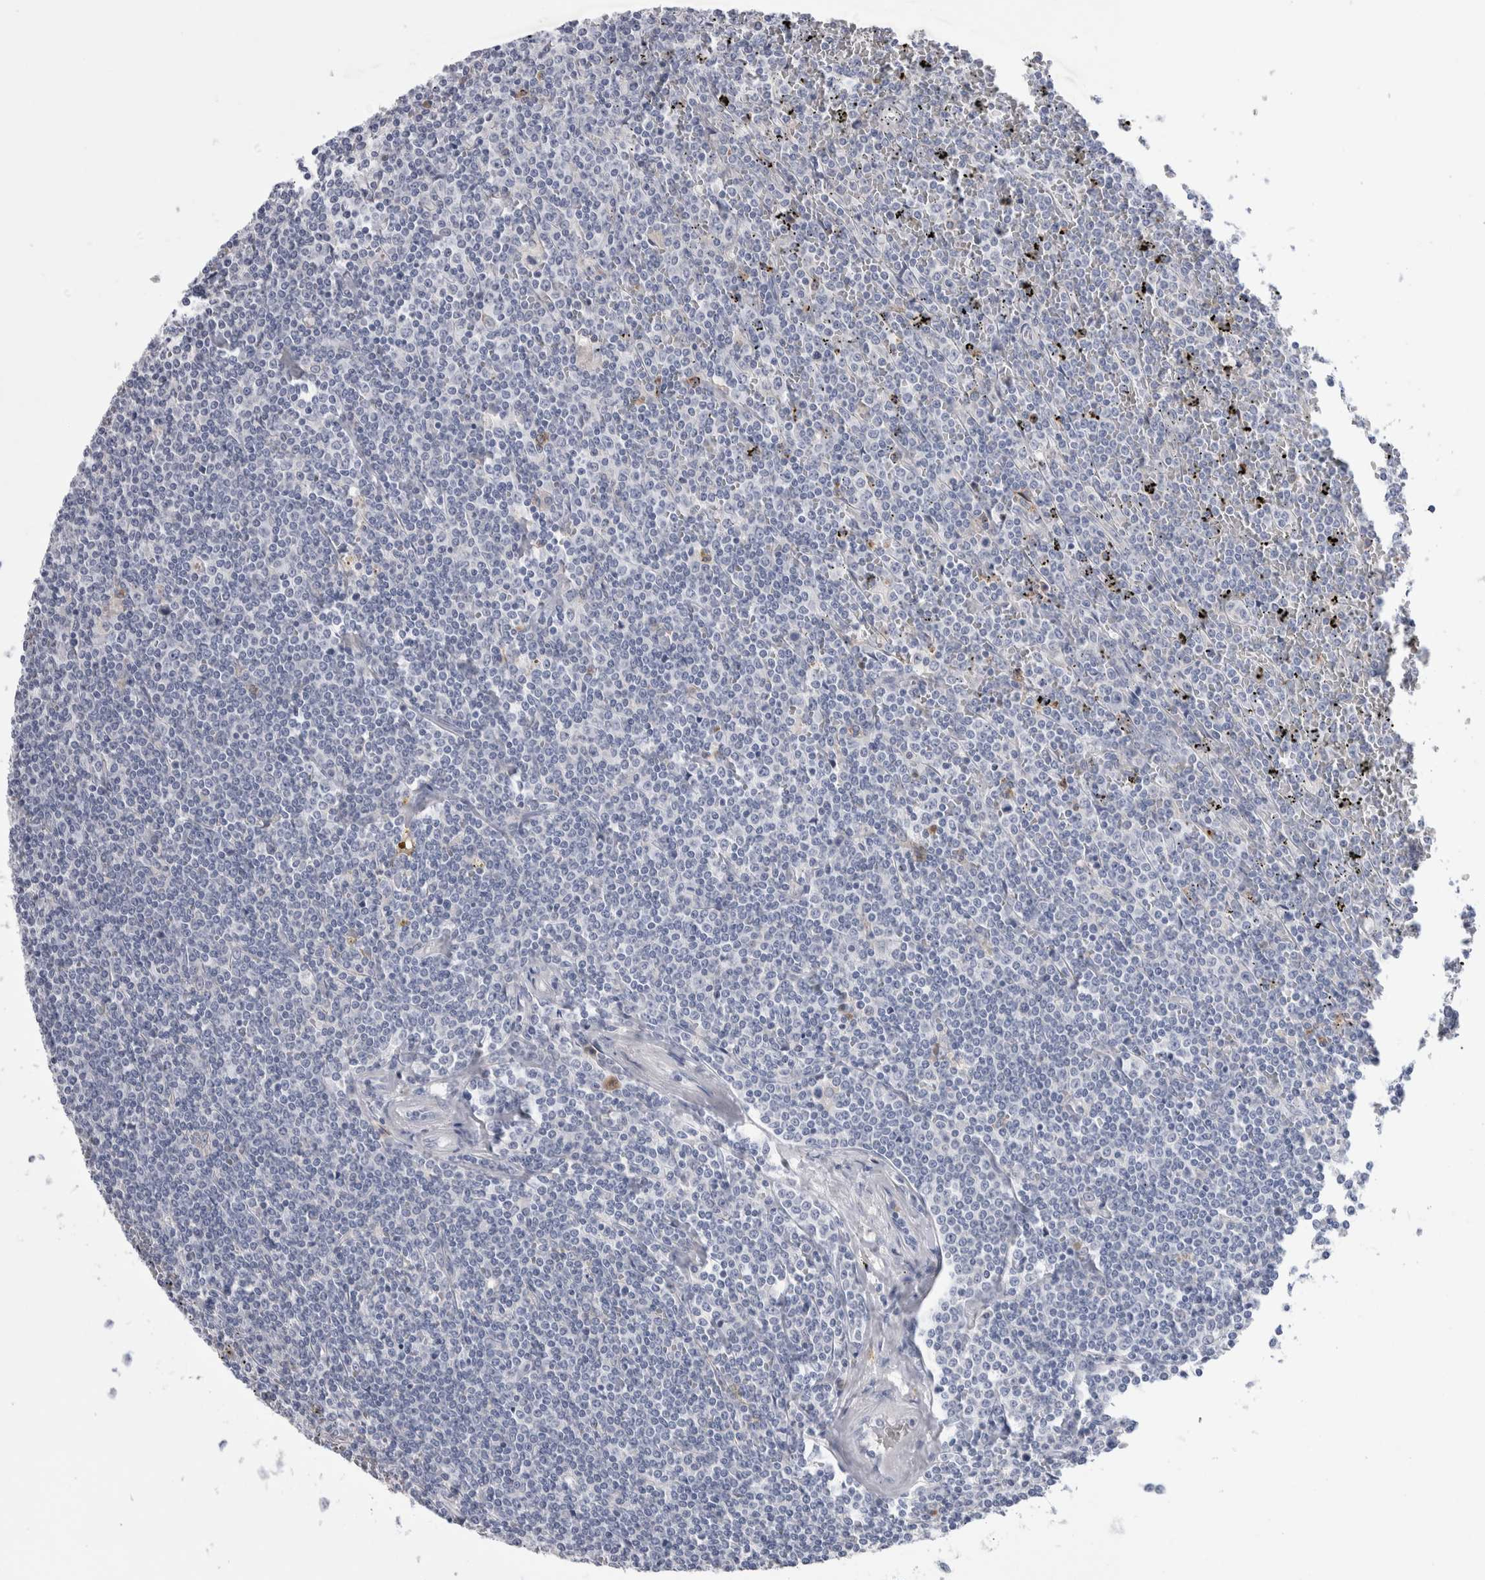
{"staining": {"intensity": "negative", "quantity": "none", "location": "none"}, "tissue": "lymphoma", "cell_type": "Tumor cells", "image_type": "cancer", "snomed": [{"axis": "morphology", "description": "Malignant lymphoma, non-Hodgkin's type, Low grade"}, {"axis": "topography", "description": "Spleen"}], "caption": "This micrograph is of lymphoma stained with IHC to label a protein in brown with the nuclei are counter-stained blue. There is no staining in tumor cells.", "gene": "LURAP1L", "patient": {"sex": "female", "age": 19}}